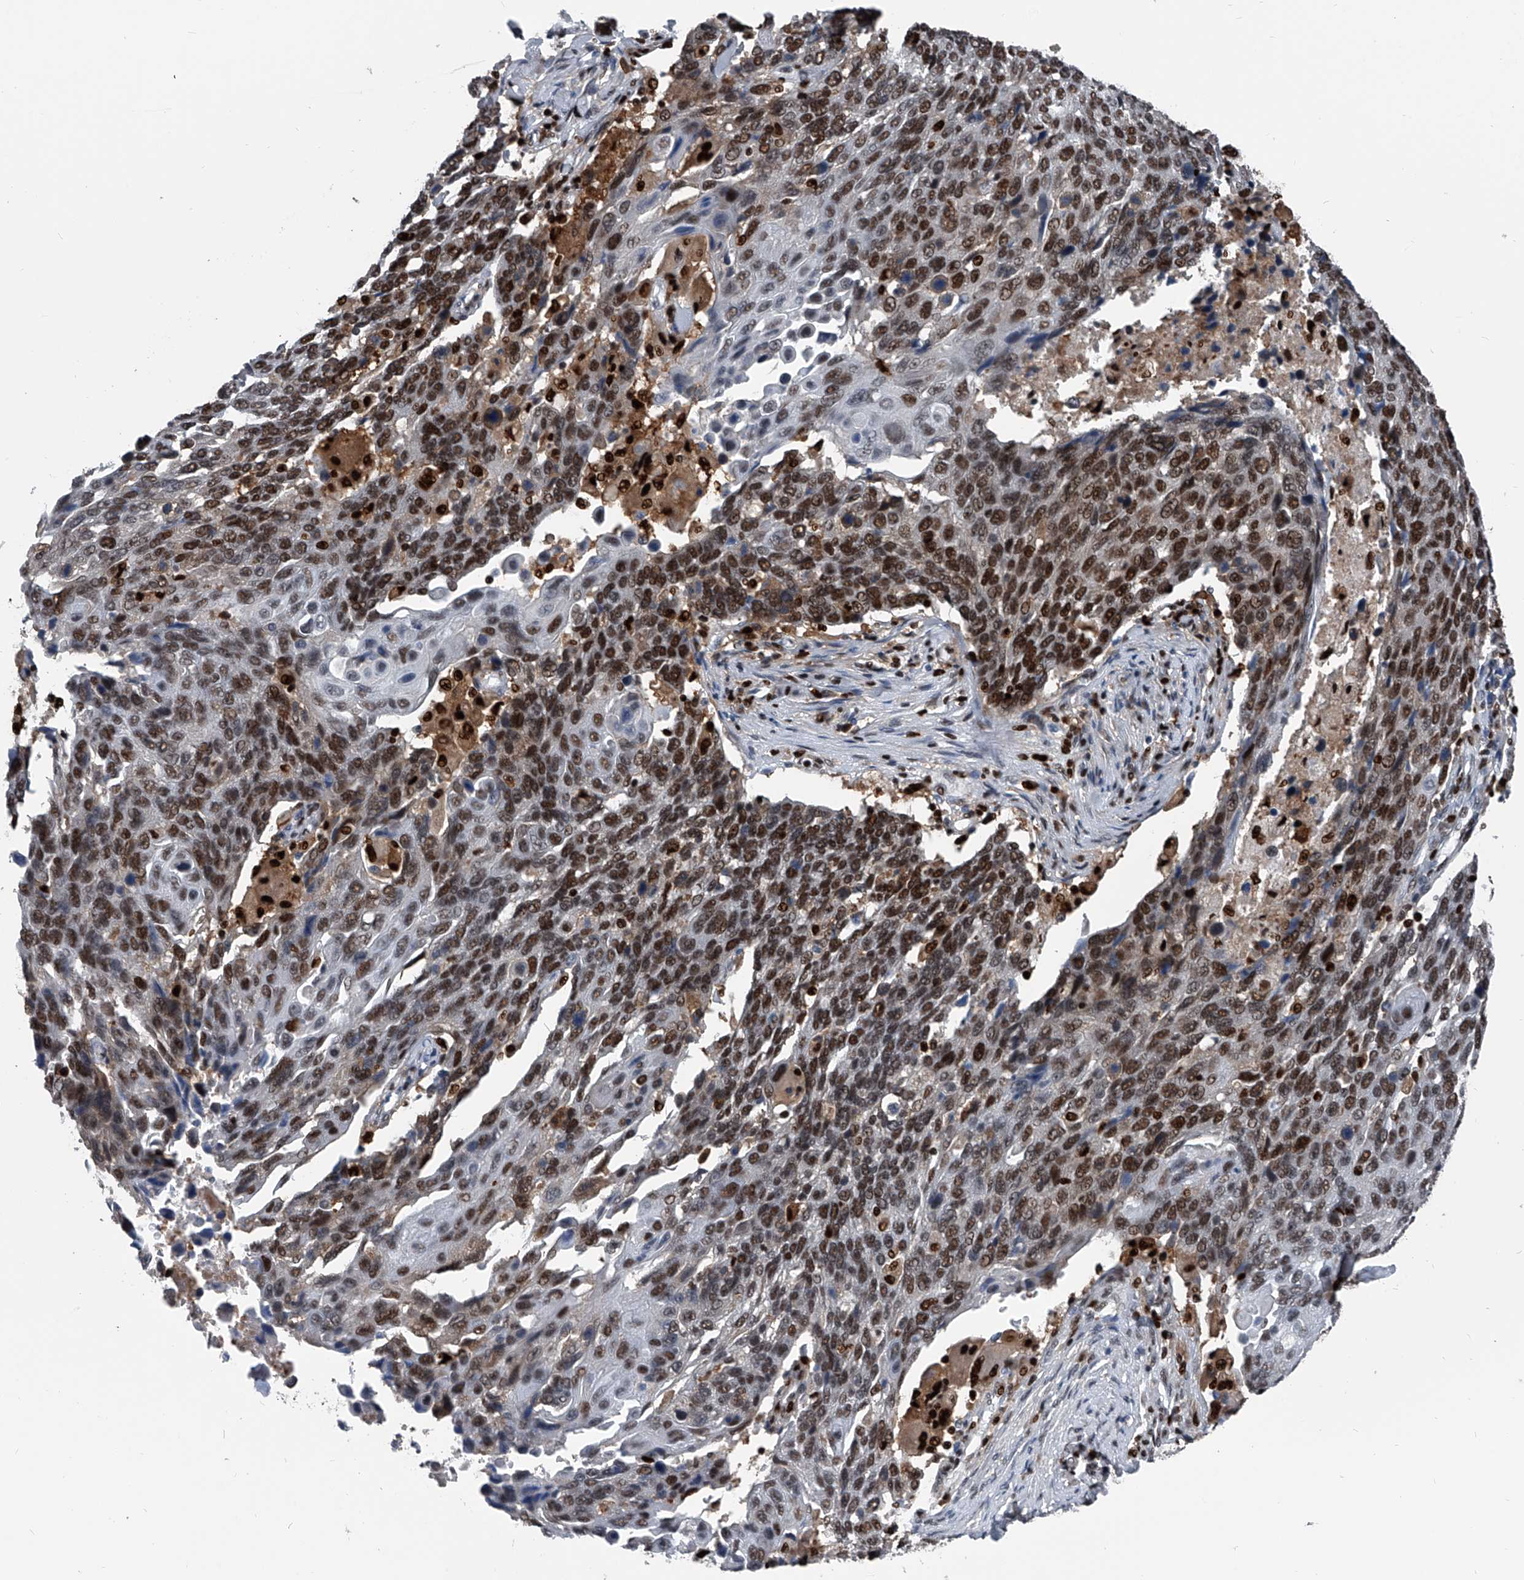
{"staining": {"intensity": "moderate", "quantity": ">75%", "location": "nuclear"}, "tissue": "lung cancer", "cell_type": "Tumor cells", "image_type": "cancer", "snomed": [{"axis": "morphology", "description": "Squamous cell carcinoma, NOS"}, {"axis": "topography", "description": "Lung"}], "caption": "This is a photomicrograph of IHC staining of lung squamous cell carcinoma, which shows moderate staining in the nuclear of tumor cells.", "gene": "FKBP5", "patient": {"sex": "male", "age": 66}}